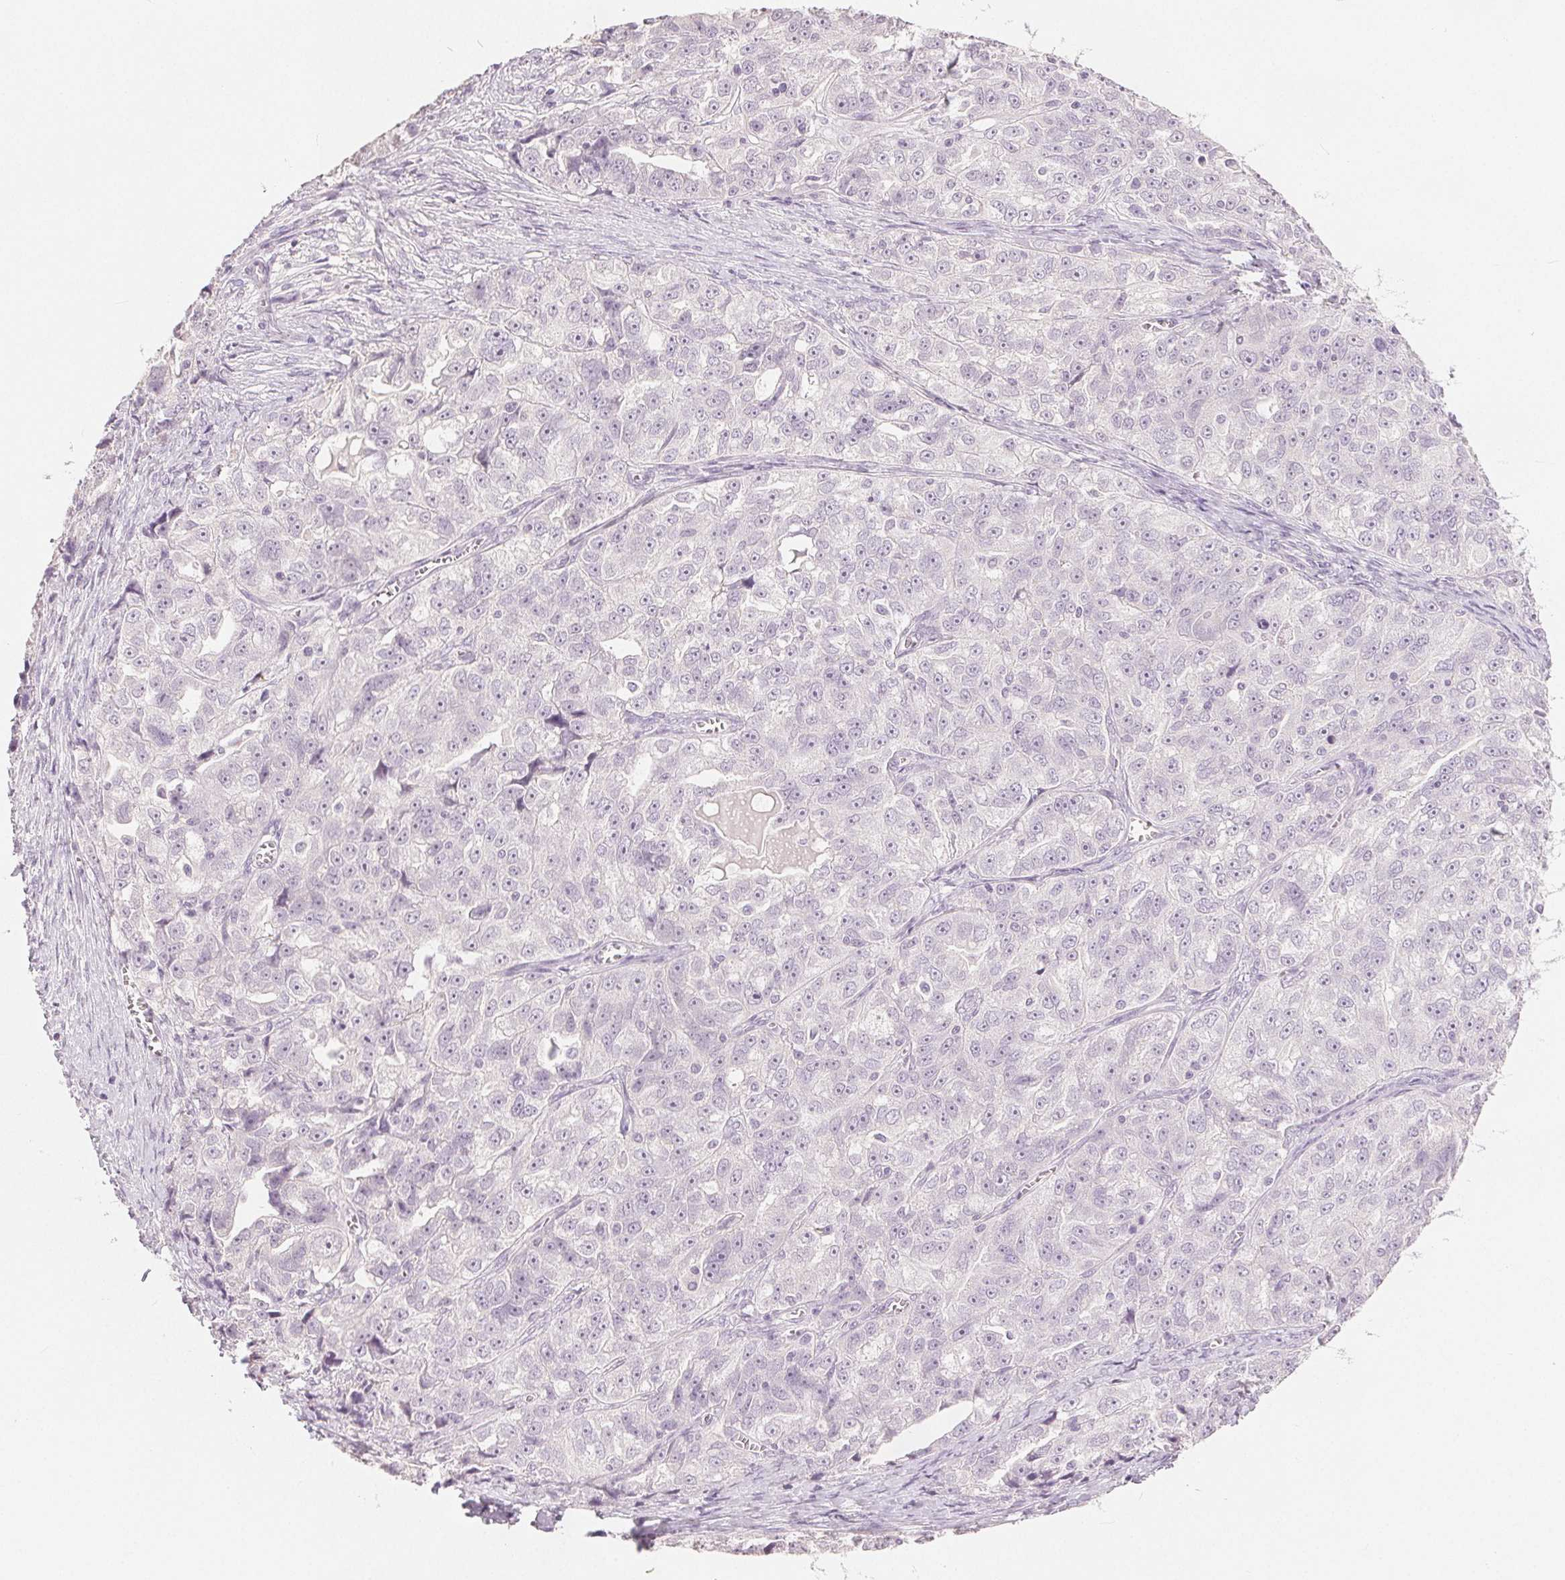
{"staining": {"intensity": "negative", "quantity": "none", "location": "none"}, "tissue": "ovarian cancer", "cell_type": "Tumor cells", "image_type": "cancer", "snomed": [{"axis": "morphology", "description": "Cystadenocarcinoma, serous, NOS"}, {"axis": "topography", "description": "Ovary"}], "caption": "The micrograph exhibits no significant expression in tumor cells of ovarian cancer (serous cystadenocarcinoma). (Stains: DAB (3,3'-diaminobenzidine) immunohistochemistry (IHC) with hematoxylin counter stain, Microscopy: brightfield microscopy at high magnification).", "gene": "CA12", "patient": {"sex": "female", "age": 51}}